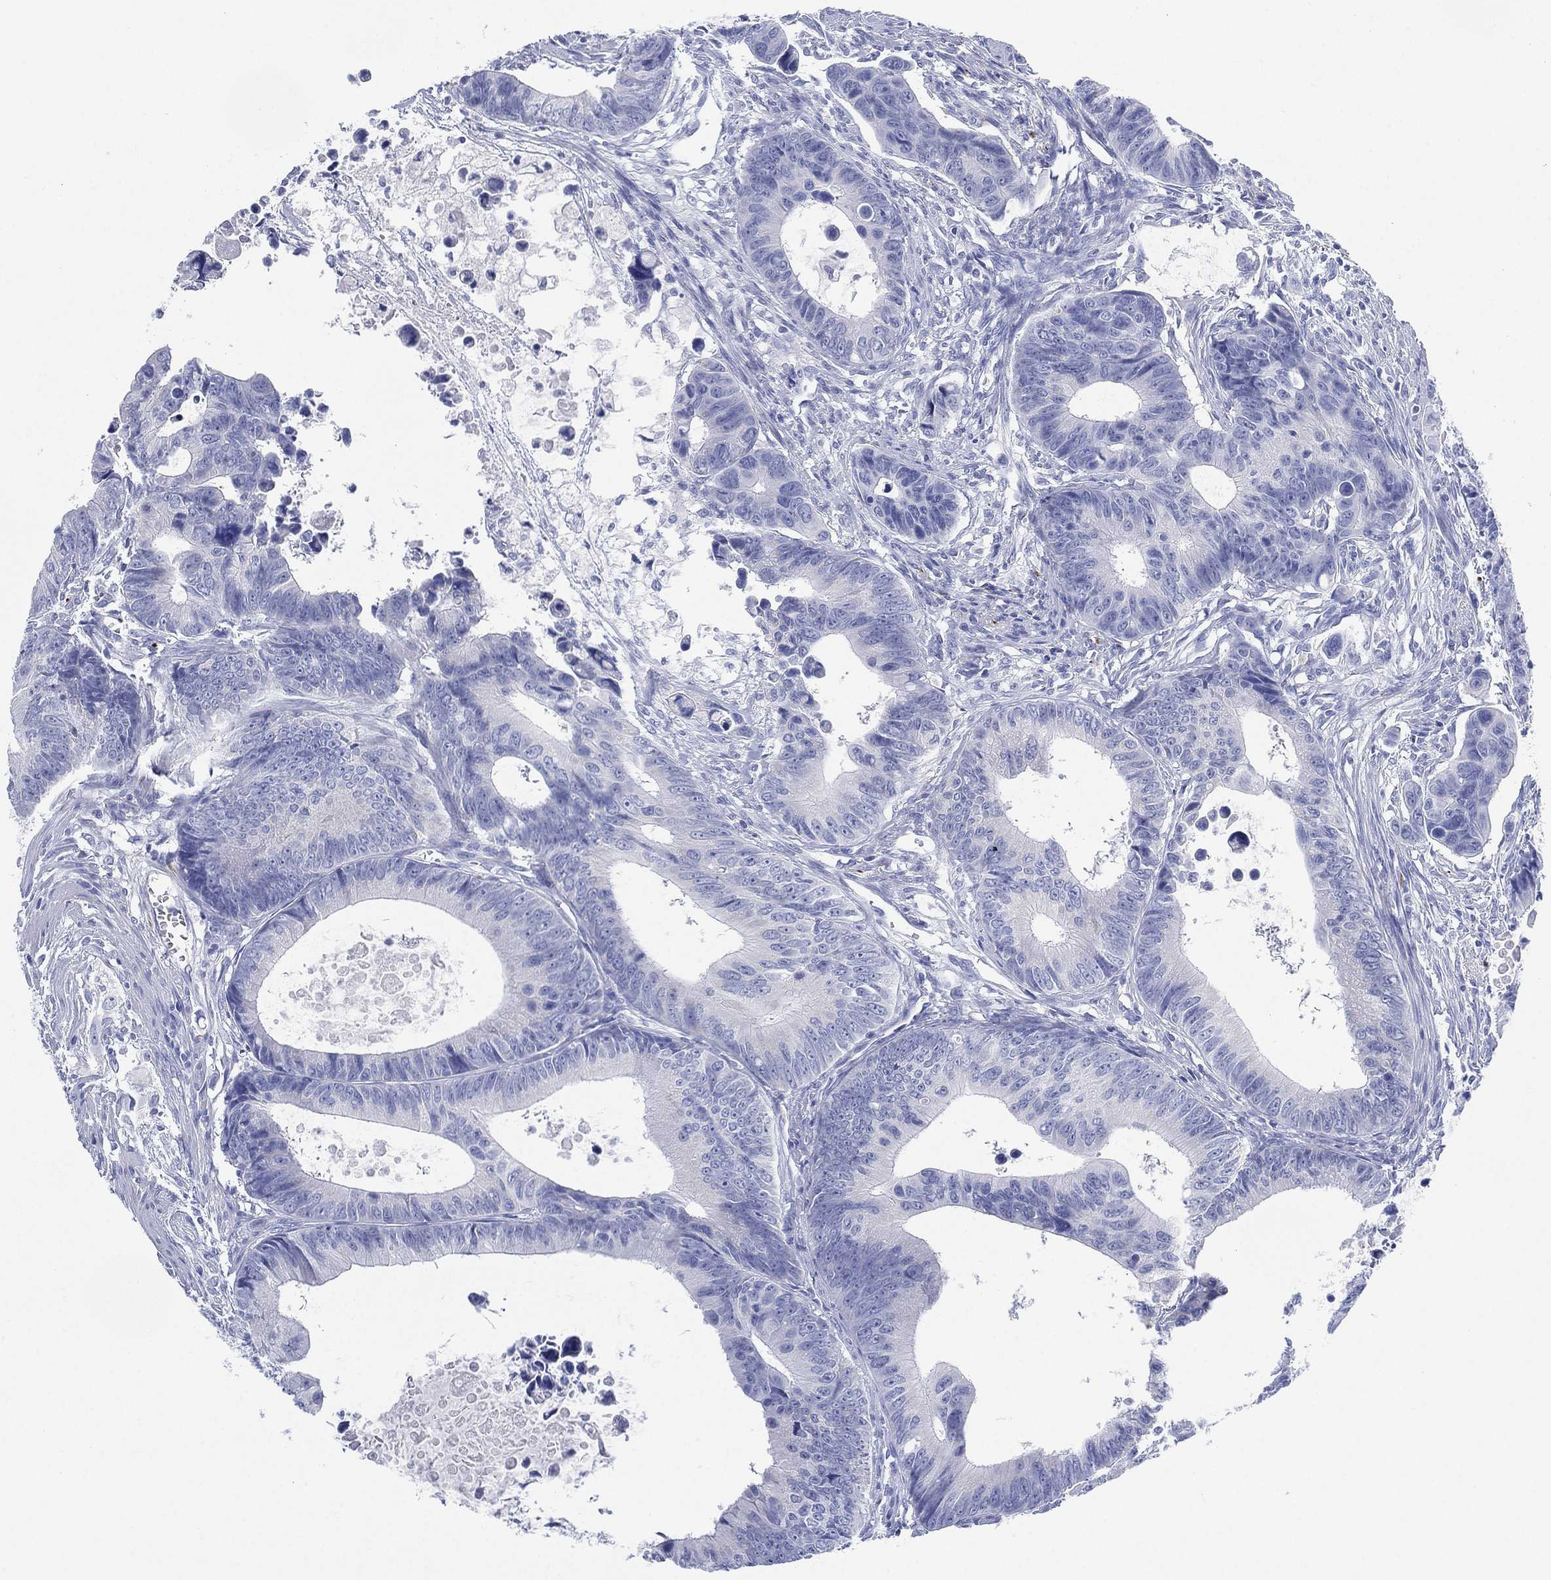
{"staining": {"intensity": "negative", "quantity": "none", "location": "none"}, "tissue": "colorectal cancer", "cell_type": "Tumor cells", "image_type": "cancer", "snomed": [{"axis": "morphology", "description": "Adenocarcinoma, NOS"}, {"axis": "topography", "description": "Colon"}], "caption": "Tumor cells are negative for brown protein staining in colorectal cancer (adenocarcinoma).", "gene": "SLC9C2", "patient": {"sex": "female", "age": 87}}